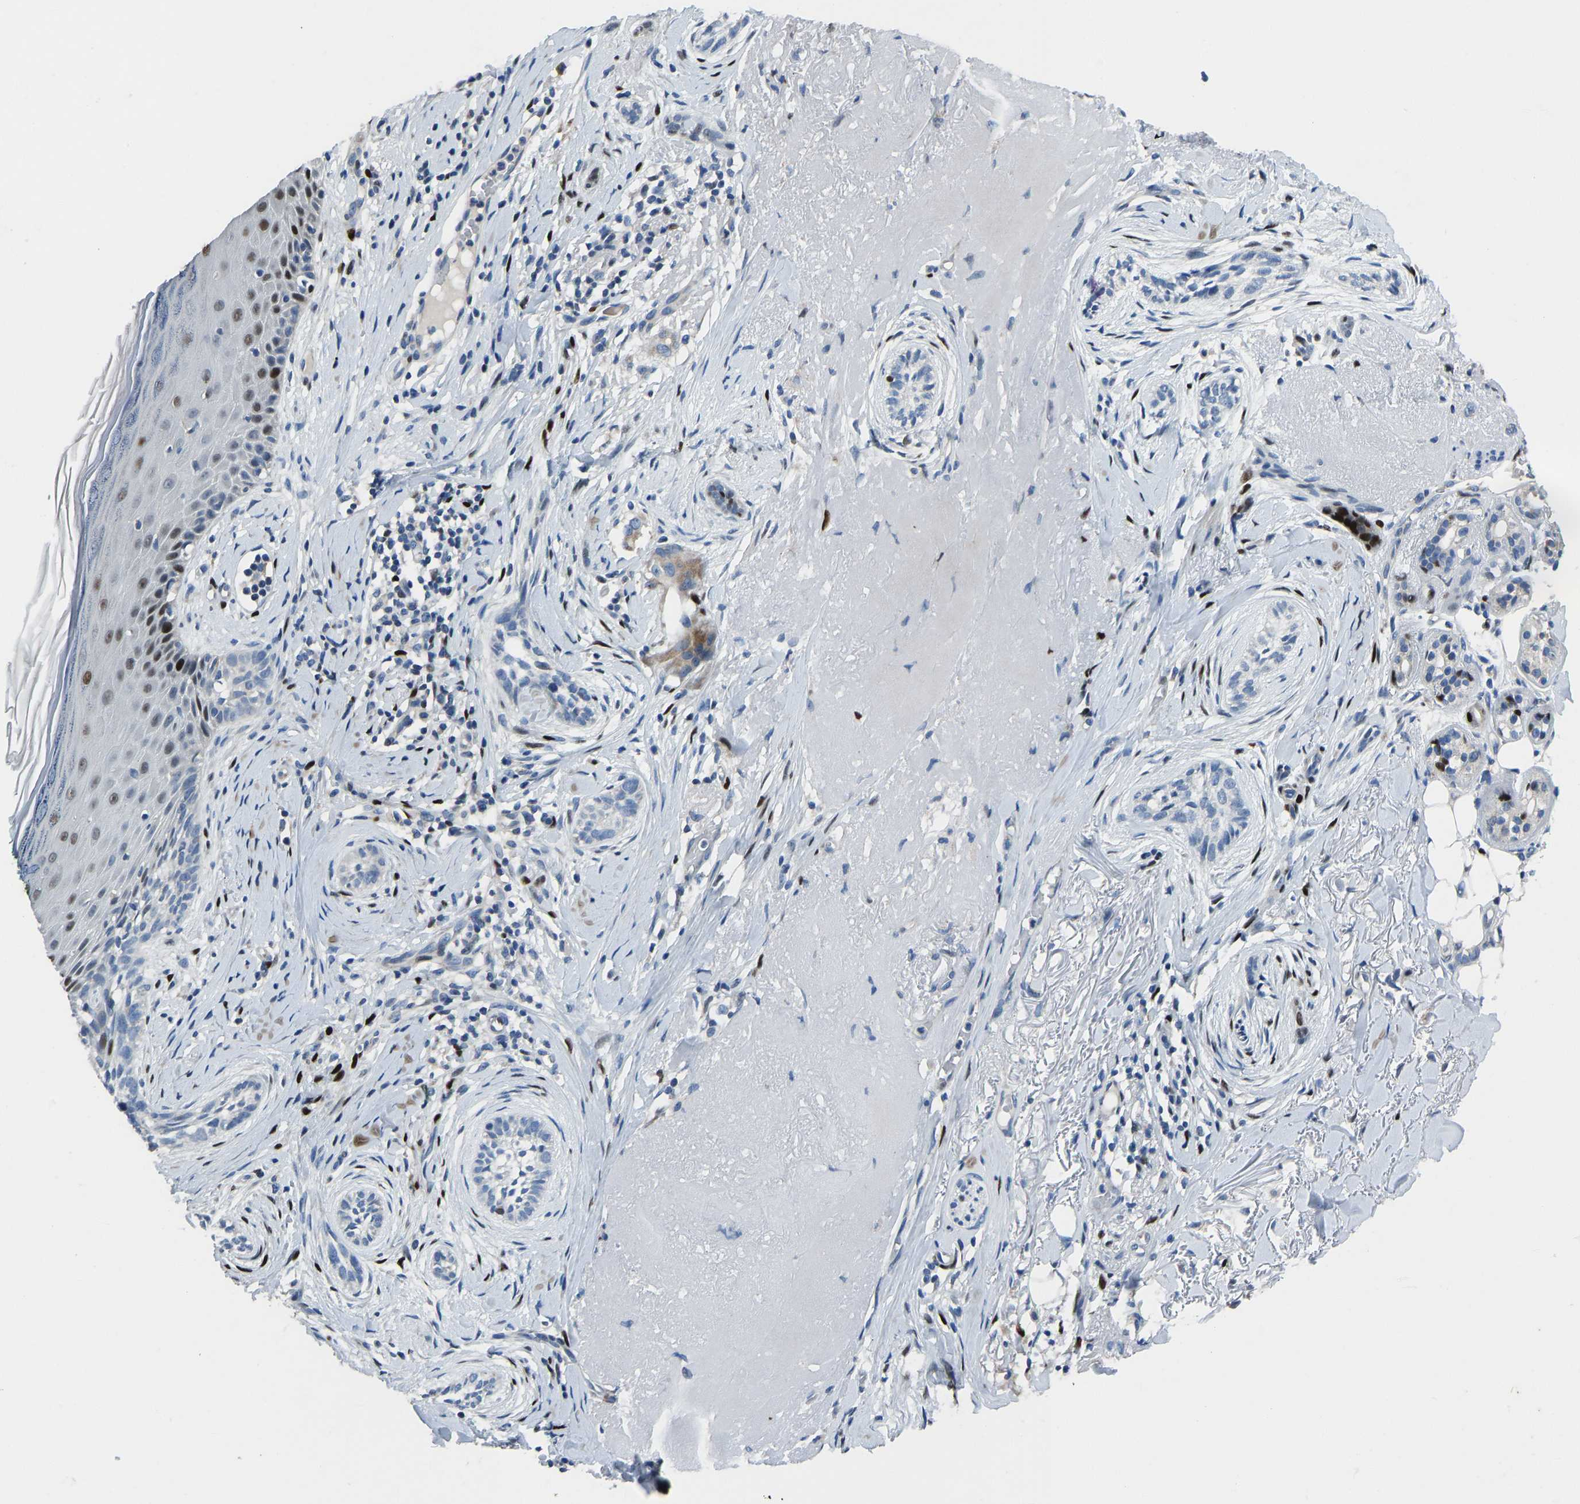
{"staining": {"intensity": "moderate", "quantity": "<25%", "location": "nuclear"}, "tissue": "skin cancer", "cell_type": "Tumor cells", "image_type": "cancer", "snomed": [{"axis": "morphology", "description": "Basal cell carcinoma"}, {"axis": "topography", "description": "Skin"}], "caption": "Immunohistochemistry (IHC) photomicrograph of human basal cell carcinoma (skin) stained for a protein (brown), which exhibits low levels of moderate nuclear expression in about <25% of tumor cells.", "gene": "EGR1", "patient": {"sex": "female", "age": 88}}